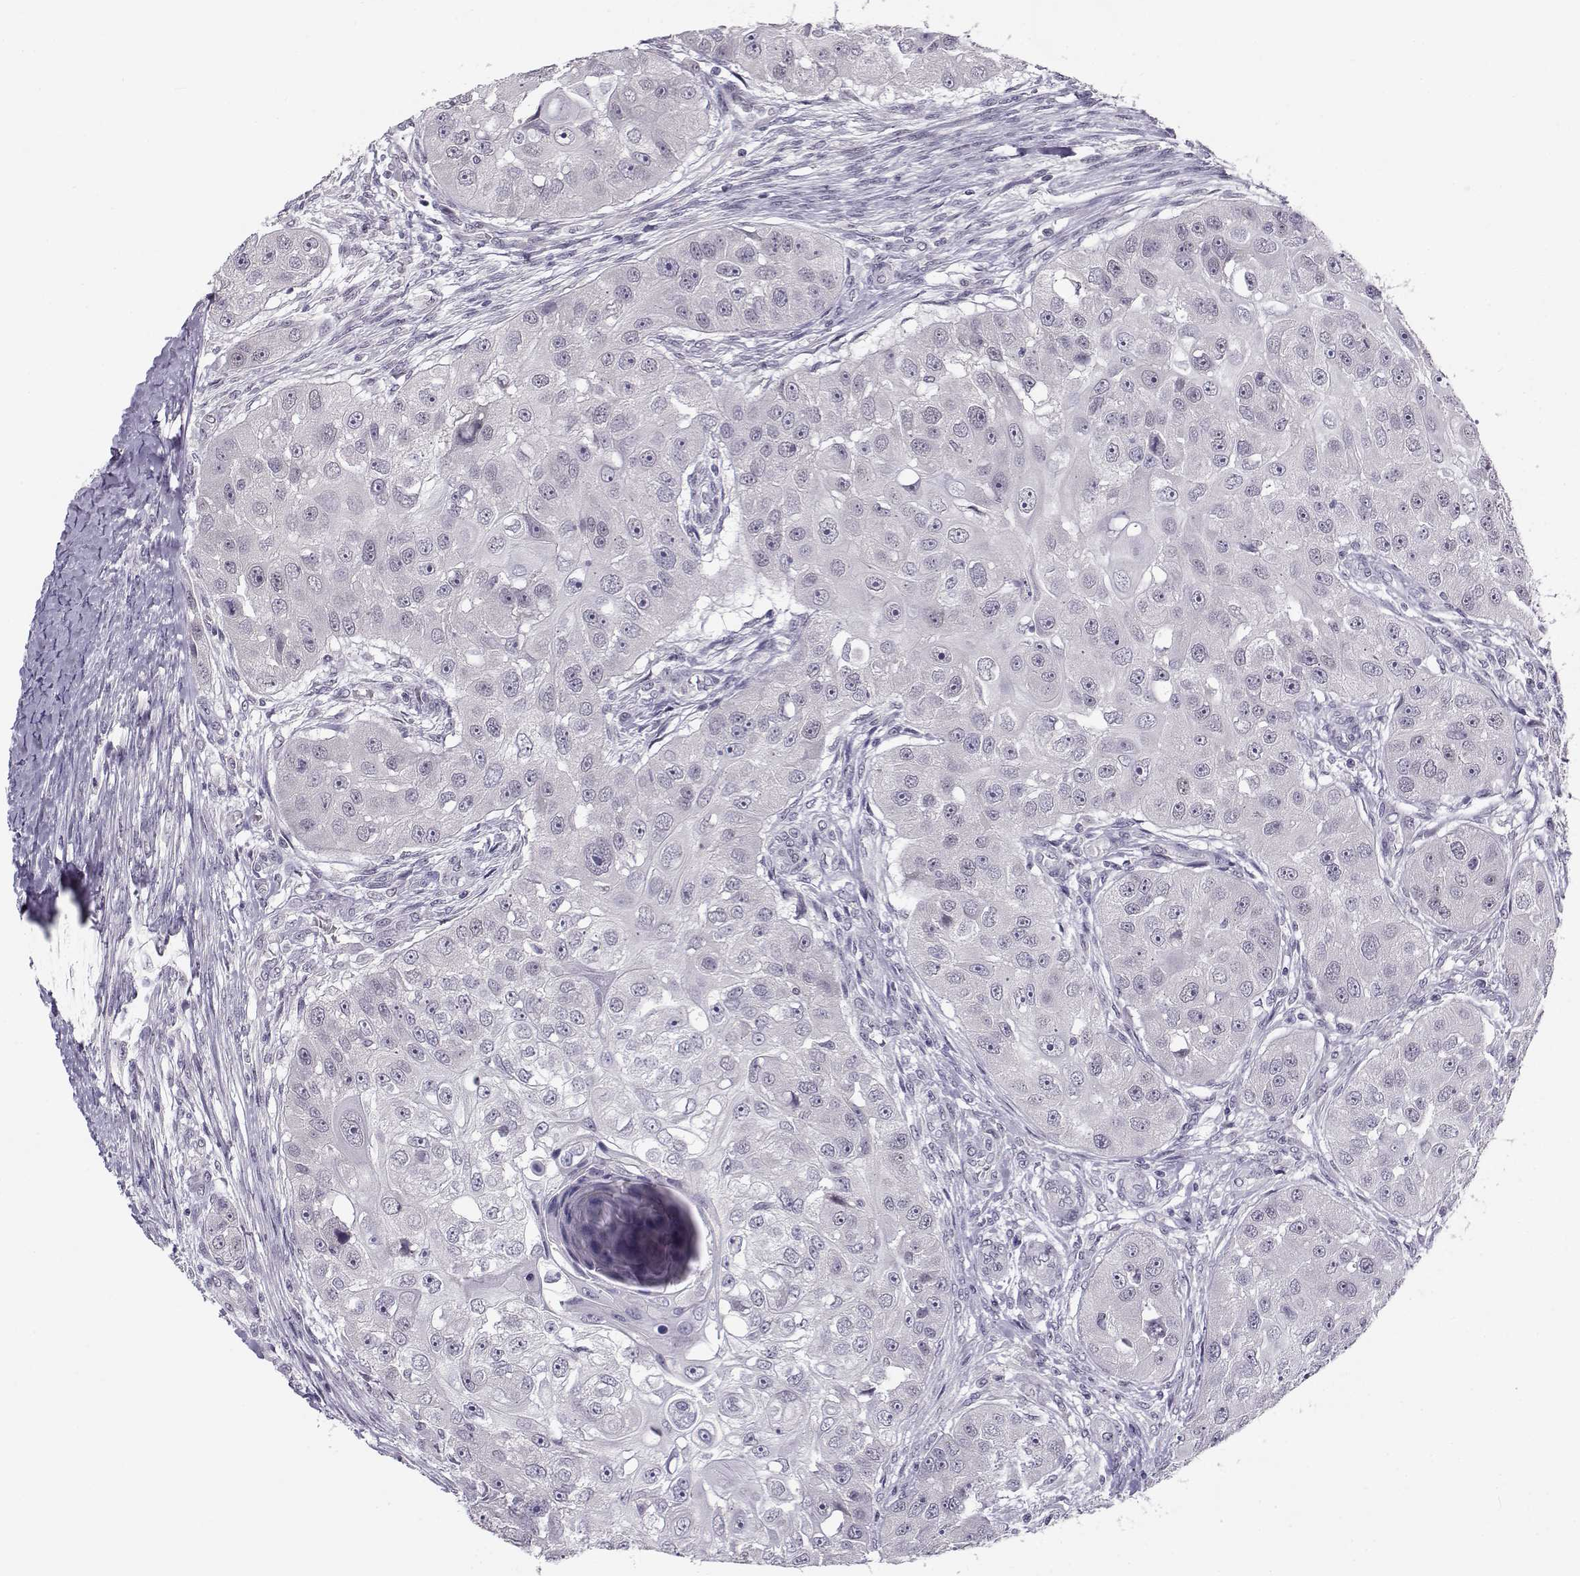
{"staining": {"intensity": "negative", "quantity": "none", "location": "none"}, "tissue": "head and neck cancer", "cell_type": "Tumor cells", "image_type": "cancer", "snomed": [{"axis": "morphology", "description": "Squamous cell carcinoma, NOS"}, {"axis": "topography", "description": "Head-Neck"}], "caption": "There is no significant positivity in tumor cells of head and neck cancer (squamous cell carcinoma). (DAB (3,3'-diaminobenzidine) immunohistochemistry visualized using brightfield microscopy, high magnification).", "gene": "C16orf86", "patient": {"sex": "male", "age": 51}}